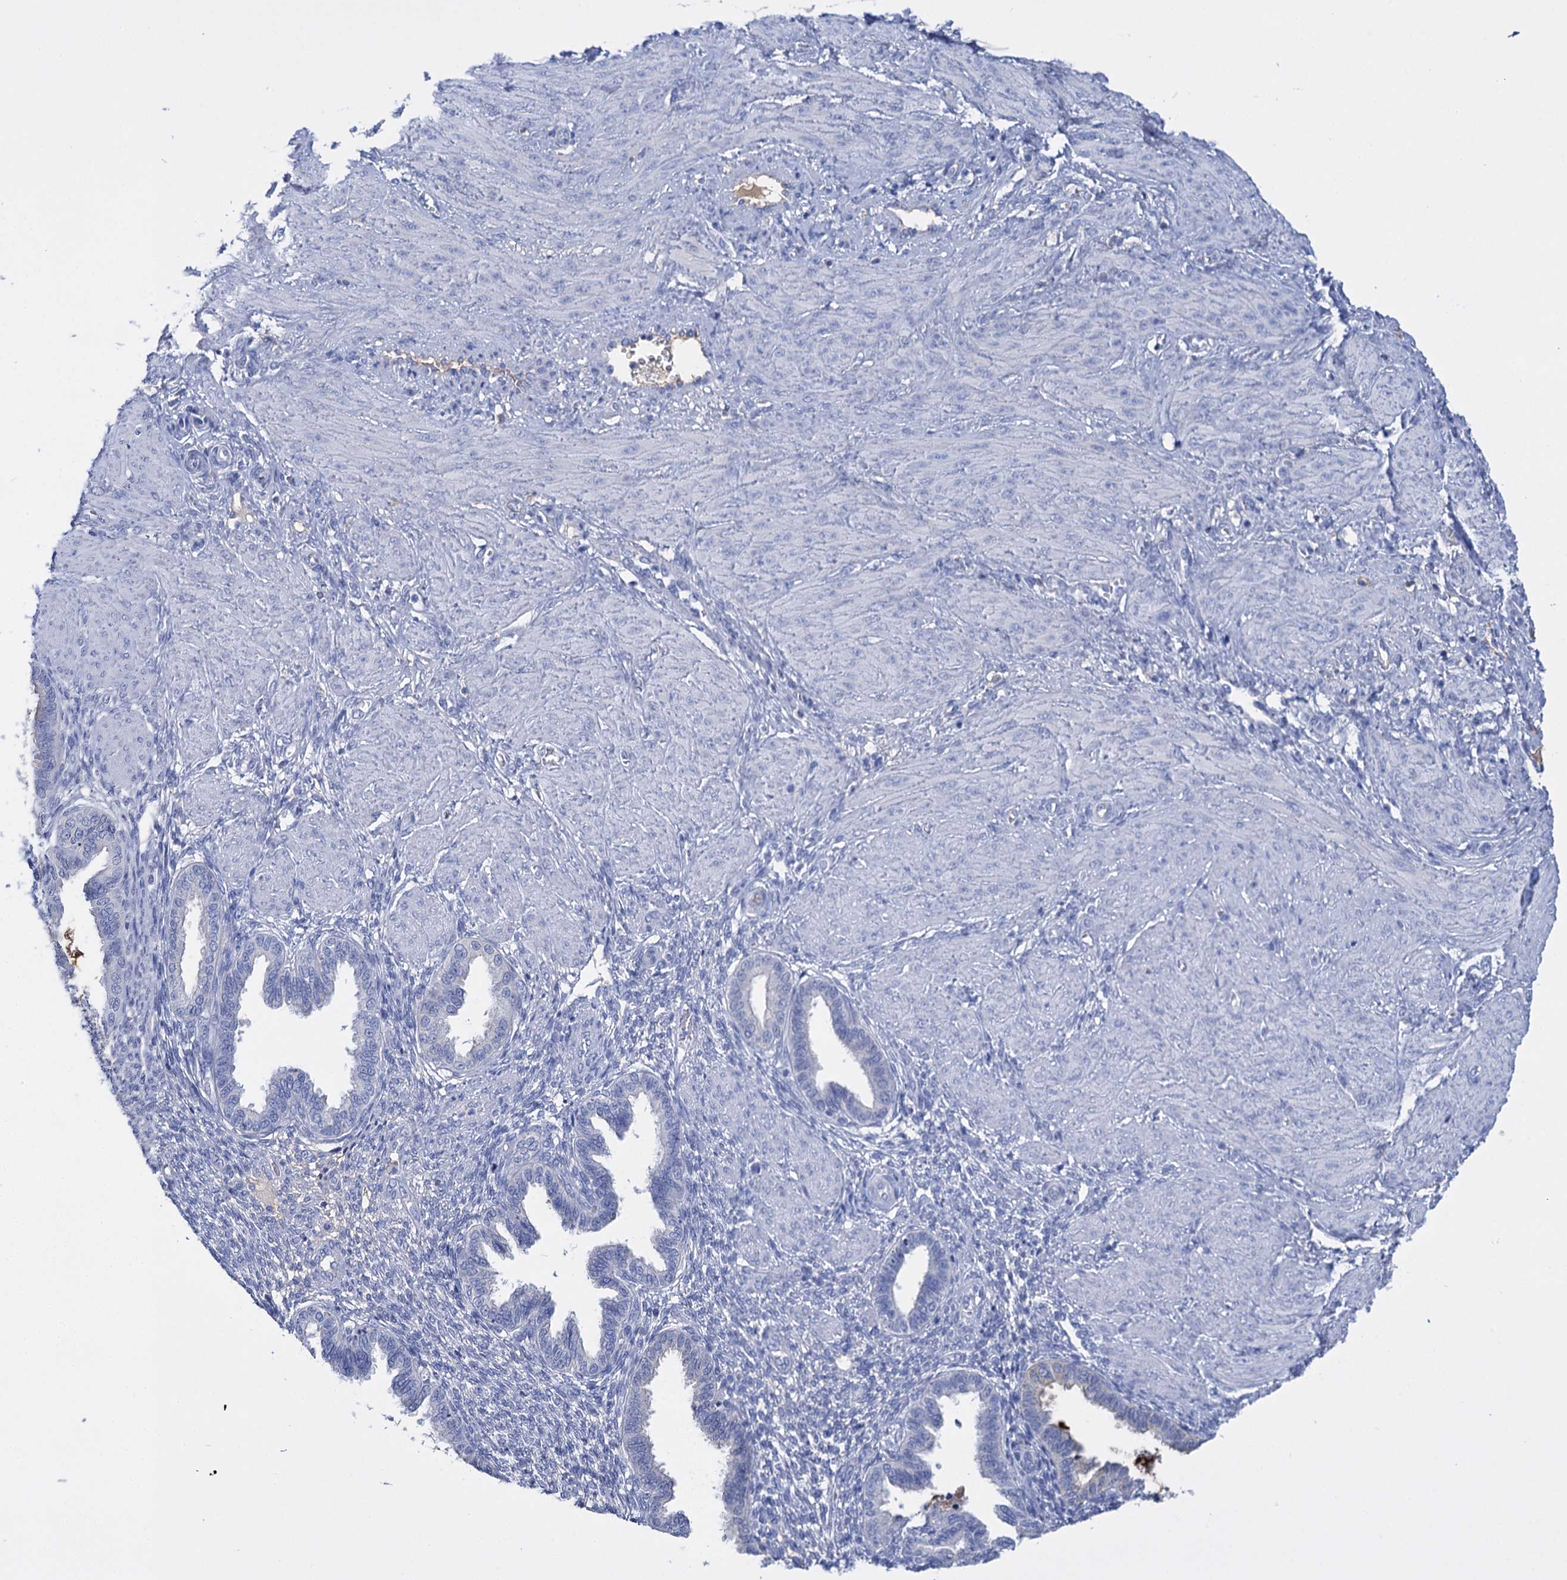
{"staining": {"intensity": "negative", "quantity": "none", "location": "none"}, "tissue": "endometrium", "cell_type": "Cells in endometrial stroma", "image_type": "normal", "snomed": [{"axis": "morphology", "description": "Normal tissue, NOS"}, {"axis": "topography", "description": "Endometrium"}], "caption": "Immunohistochemistry histopathology image of normal endometrium: human endometrium stained with DAB (3,3'-diaminobenzidine) reveals no significant protein expression in cells in endometrial stroma.", "gene": "FBXW12", "patient": {"sex": "female", "age": 33}}